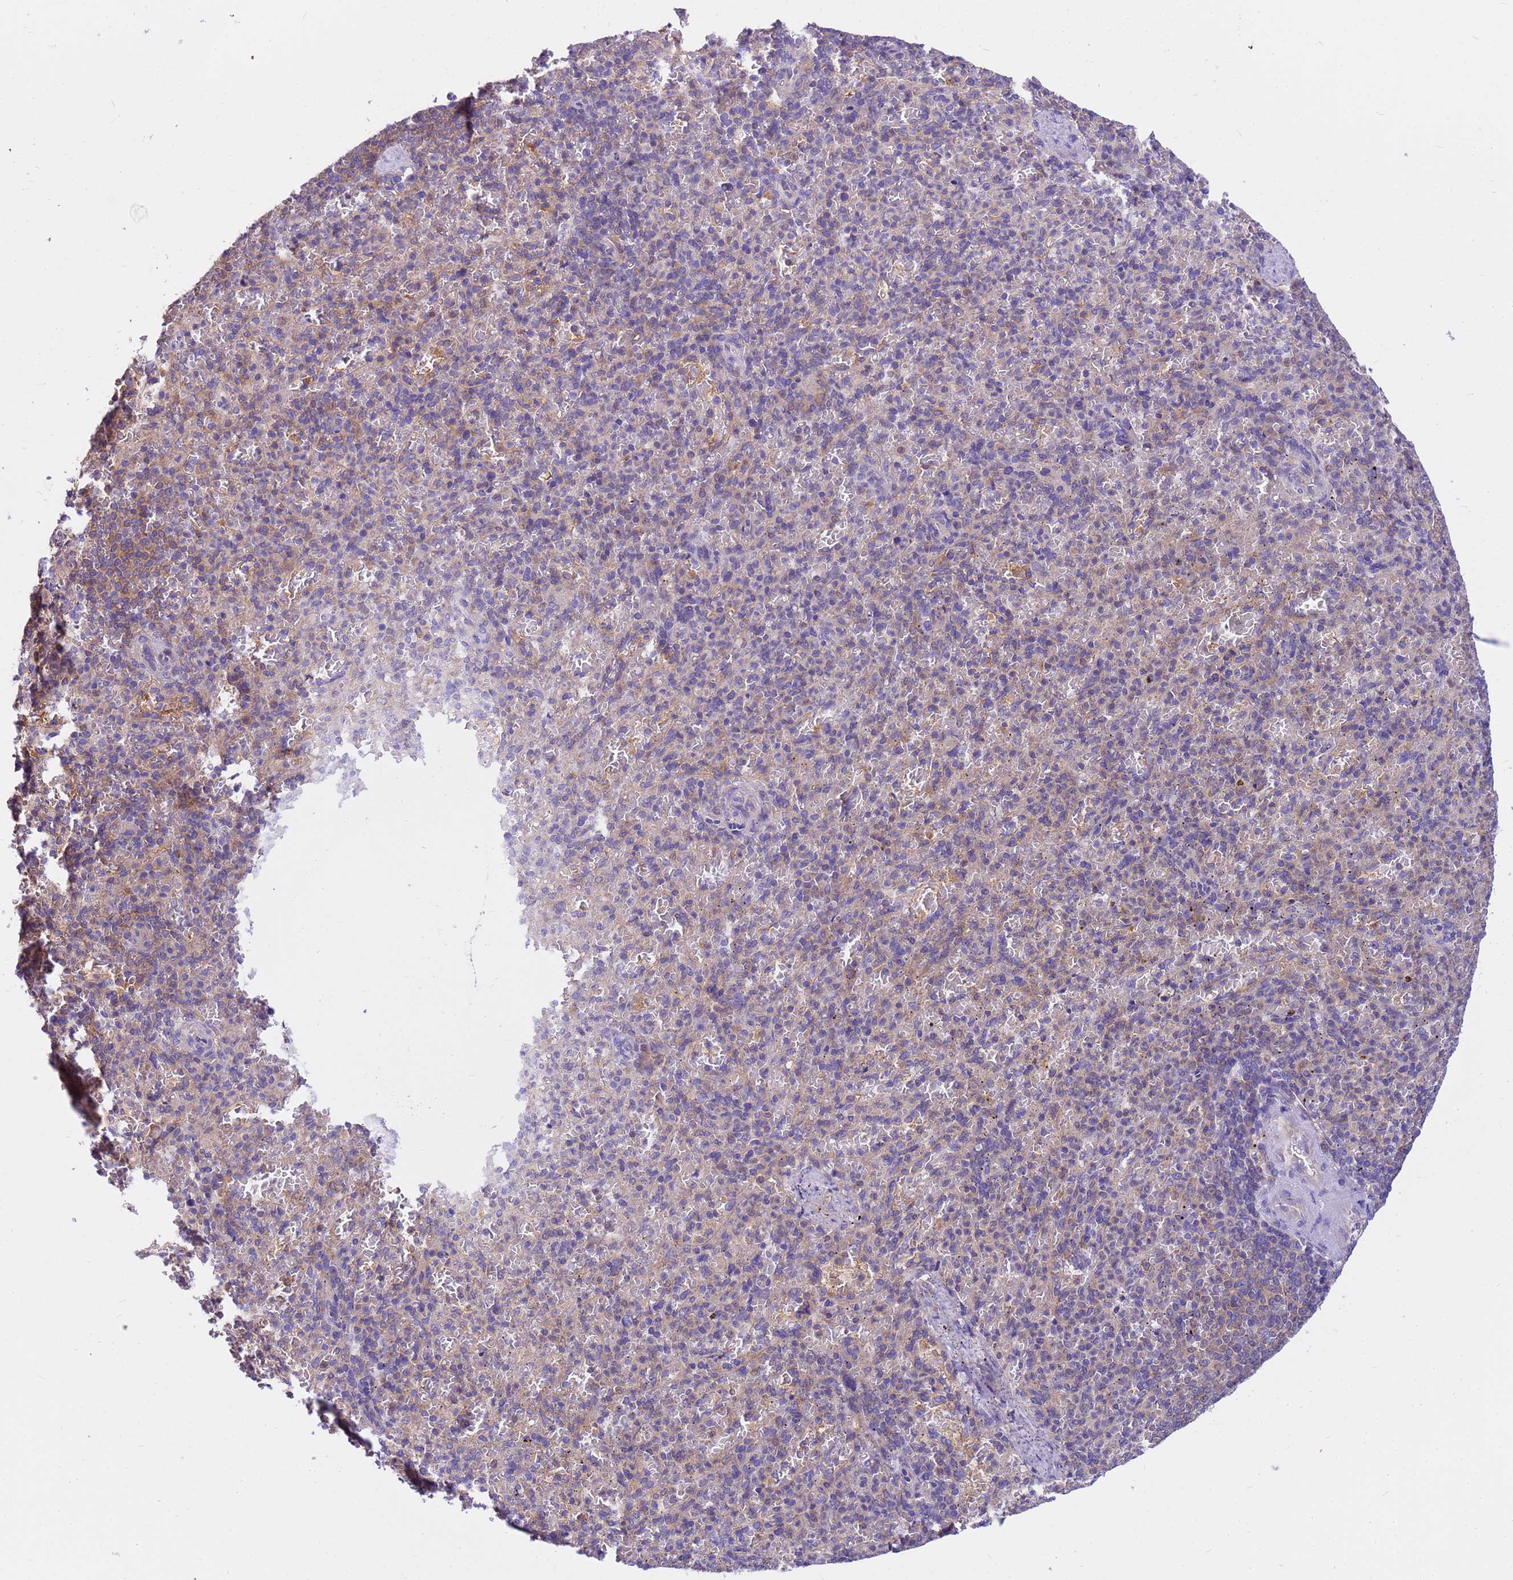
{"staining": {"intensity": "weak", "quantity": "<25%", "location": "cytoplasmic/membranous"}, "tissue": "spleen", "cell_type": "Cells in red pulp", "image_type": "normal", "snomed": [{"axis": "morphology", "description": "Normal tissue, NOS"}, {"axis": "topography", "description": "Spleen"}], "caption": "Immunohistochemical staining of benign human spleen demonstrates no significant positivity in cells in red pulp.", "gene": "GET3", "patient": {"sex": "female", "age": 74}}